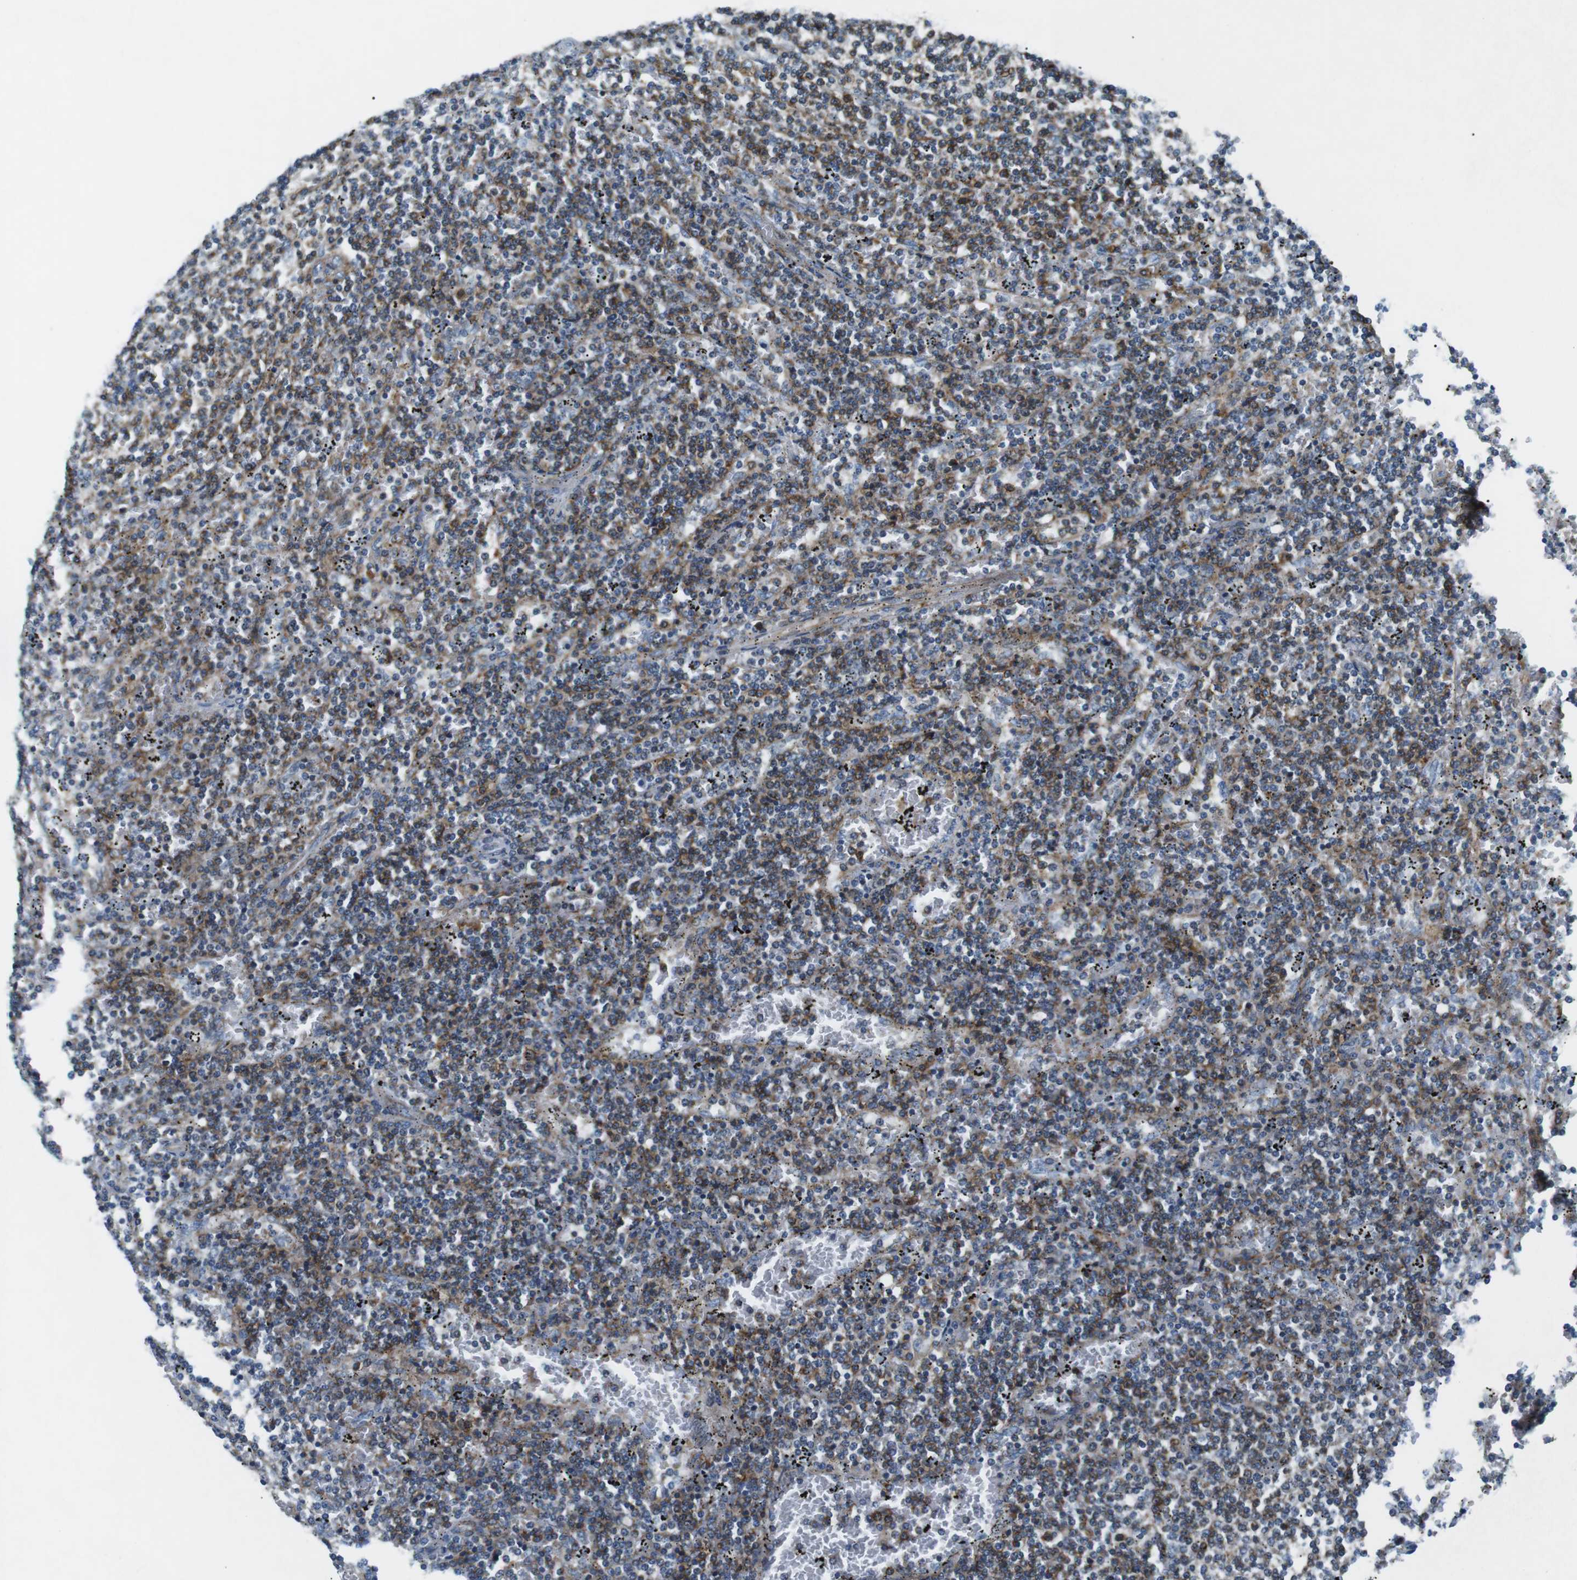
{"staining": {"intensity": "moderate", "quantity": "25%-75%", "location": "cytoplasmic/membranous"}, "tissue": "lymphoma", "cell_type": "Tumor cells", "image_type": "cancer", "snomed": [{"axis": "morphology", "description": "Malignant lymphoma, non-Hodgkin's type, Low grade"}, {"axis": "topography", "description": "Spleen"}], "caption": "Human low-grade malignant lymphoma, non-Hodgkin's type stained for a protein (brown) reveals moderate cytoplasmic/membranous positive expression in approximately 25%-75% of tumor cells.", "gene": "ARVCF", "patient": {"sex": "female", "age": 50}}